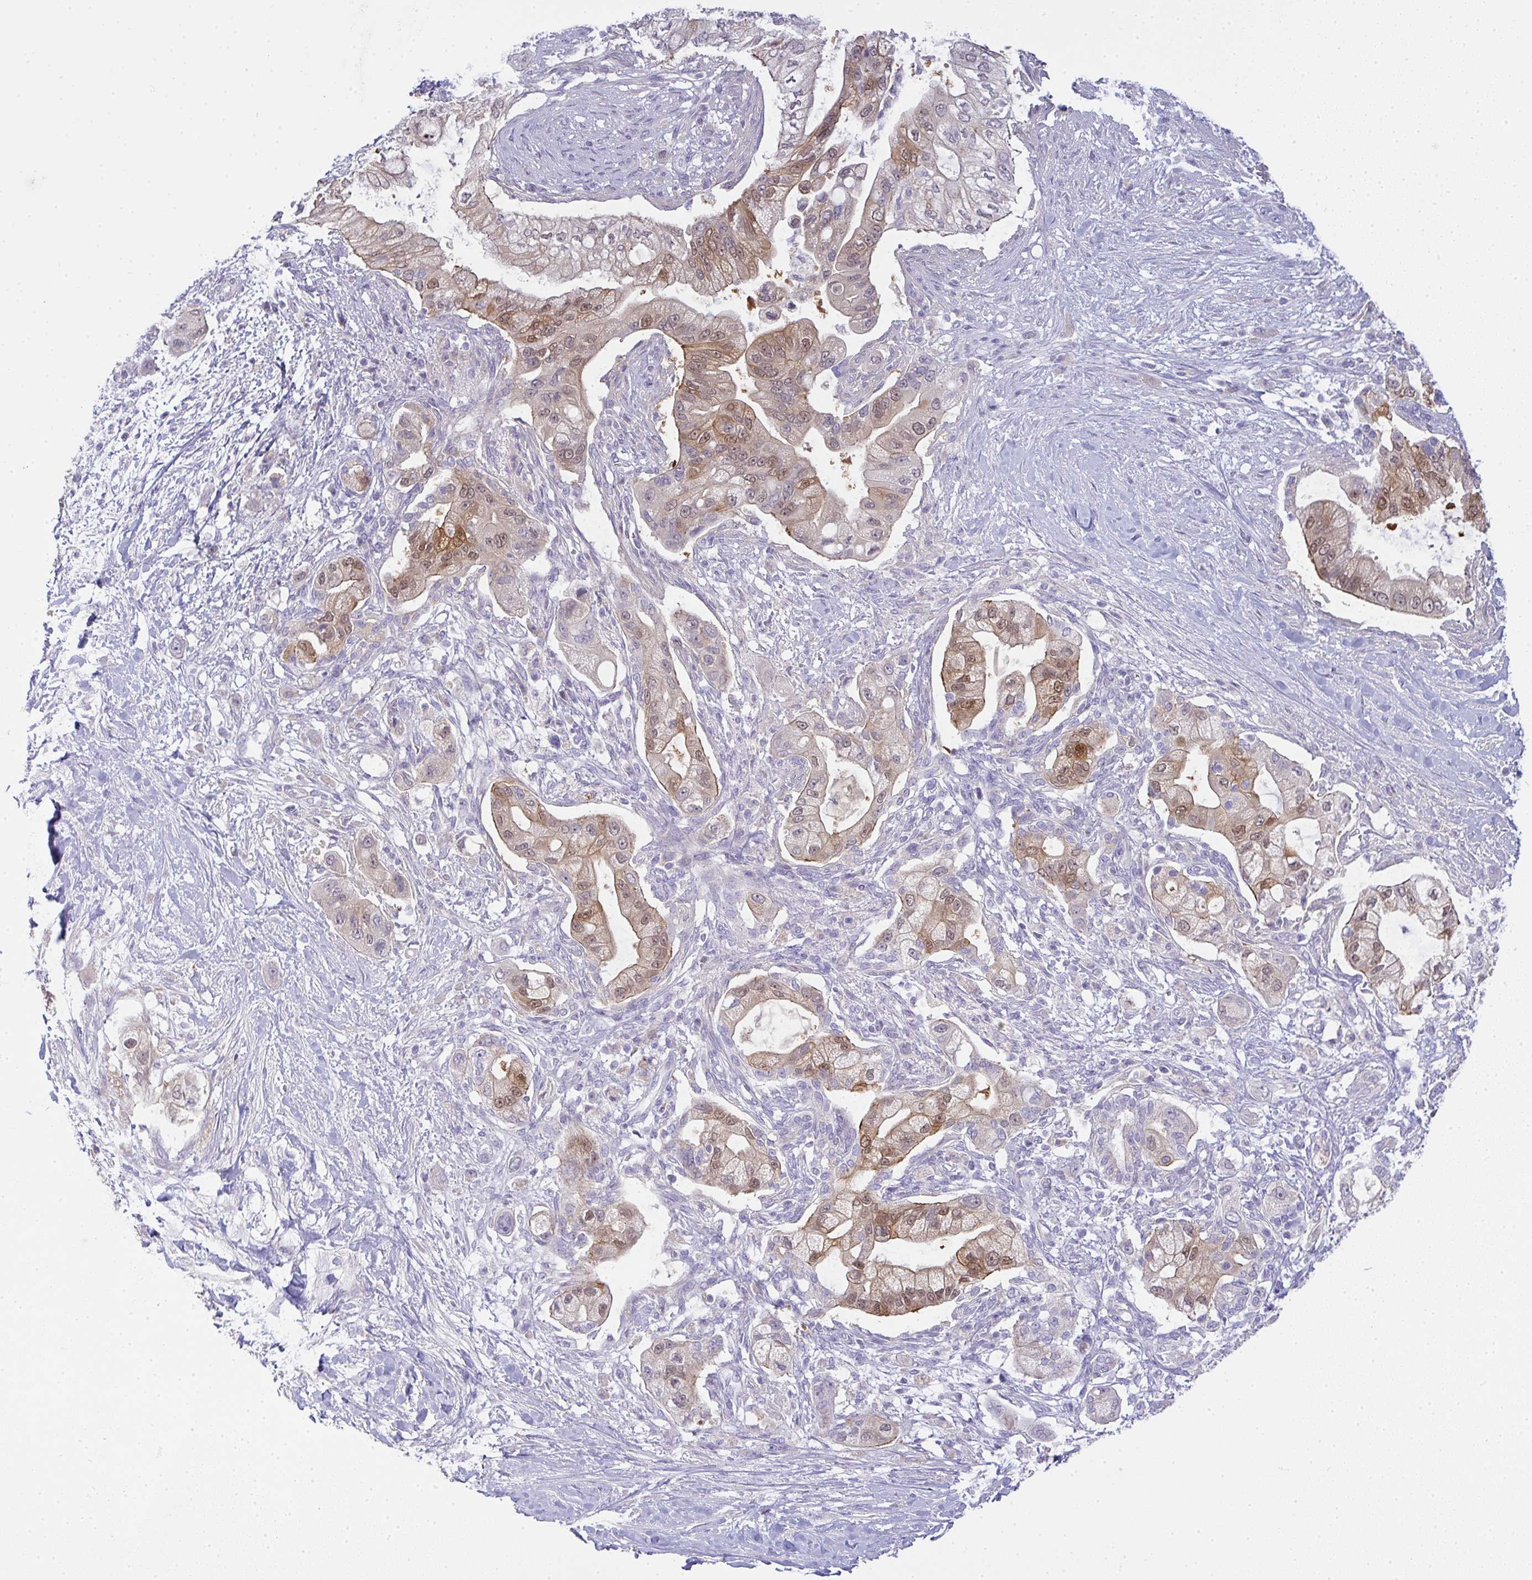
{"staining": {"intensity": "moderate", "quantity": "25%-75%", "location": "cytoplasmic/membranous,nuclear"}, "tissue": "pancreatic cancer", "cell_type": "Tumor cells", "image_type": "cancer", "snomed": [{"axis": "morphology", "description": "Adenocarcinoma, NOS"}, {"axis": "topography", "description": "Pancreas"}], "caption": "High-magnification brightfield microscopy of adenocarcinoma (pancreatic) stained with DAB (brown) and counterstained with hematoxylin (blue). tumor cells exhibit moderate cytoplasmic/membranous and nuclear positivity is identified in about25%-75% of cells.", "gene": "GSDMB", "patient": {"sex": "male", "age": 57}}